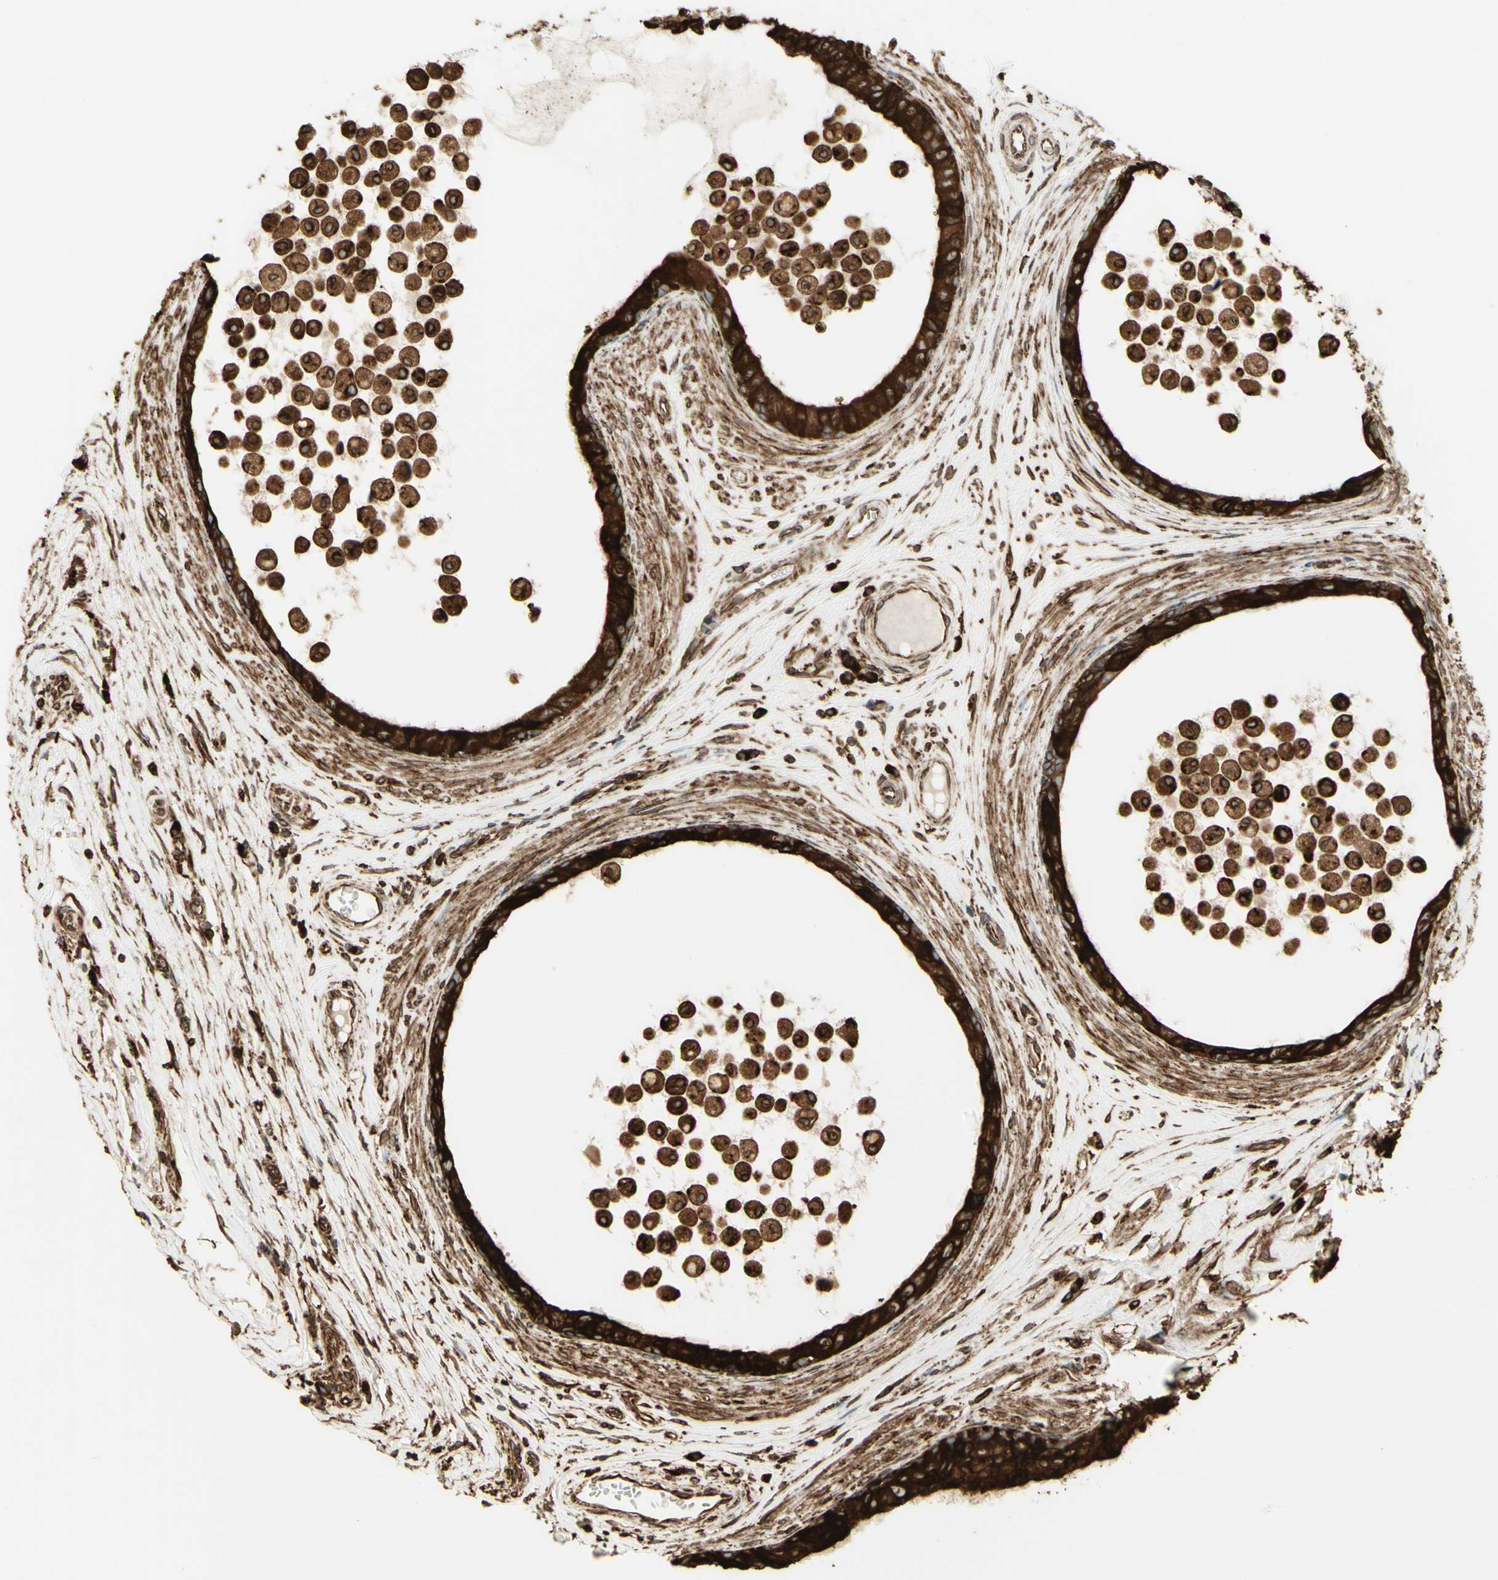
{"staining": {"intensity": "strong", "quantity": ">75%", "location": "cytoplasmic/membranous"}, "tissue": "epididymis", "cell_type": "Glandular cells", "image_type": "normal", "snomed": [{"axis": "morphology", "description": "Normal tissue, NOS"}, {"axis": "morphology", "description": "Inflammation, NOS"}, {"axis": "topography", "description": "Epididymis"}], "caption": "Human epididymis stained with a brown dye displays strong cytoplasmic/membranous positive positivity in about >75% of glandular cells.", "gene": "CANX", "patient": {"sex": "male", "age": 85}}